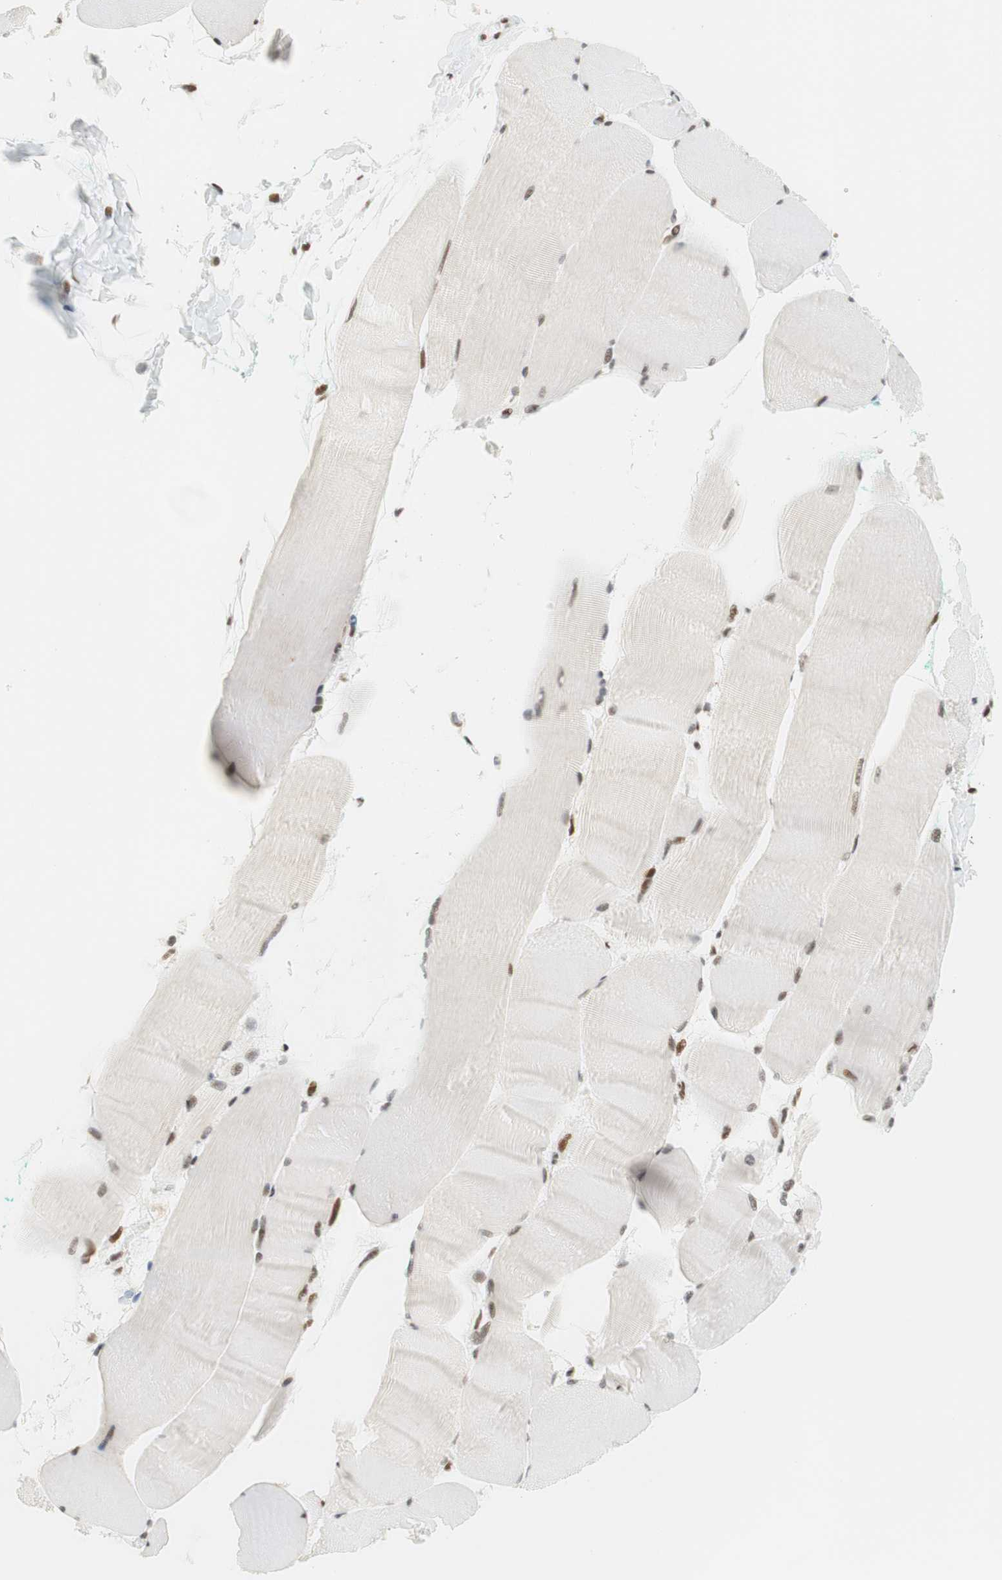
{"staining": {"intensity": "moderate", "quantity": ">75%", "location": "nuclear"}, "tissue": "skeletal muscle", "cell_type": "Myocytes", "image_type": "normal", "snomed": [{"axis": "morphology", "description": "Normal tissue, NOS"}, {"axis": "morphology", "description": "Squamous cell carcinoma, NOS"}, {"axis": "topography", "description": "Skeletal muscle"}], "caption": "Protein analysis of benign skeletal muscle demonstrates moderate nuclear staining in about >75% of myocytes. The protein is stained brown, and the nuclei are stained in blue (DAB IHC with brightfield microscopy, high magnification).", "gene": "RNF20", "patient": {"sex": "male", "age": 51}}